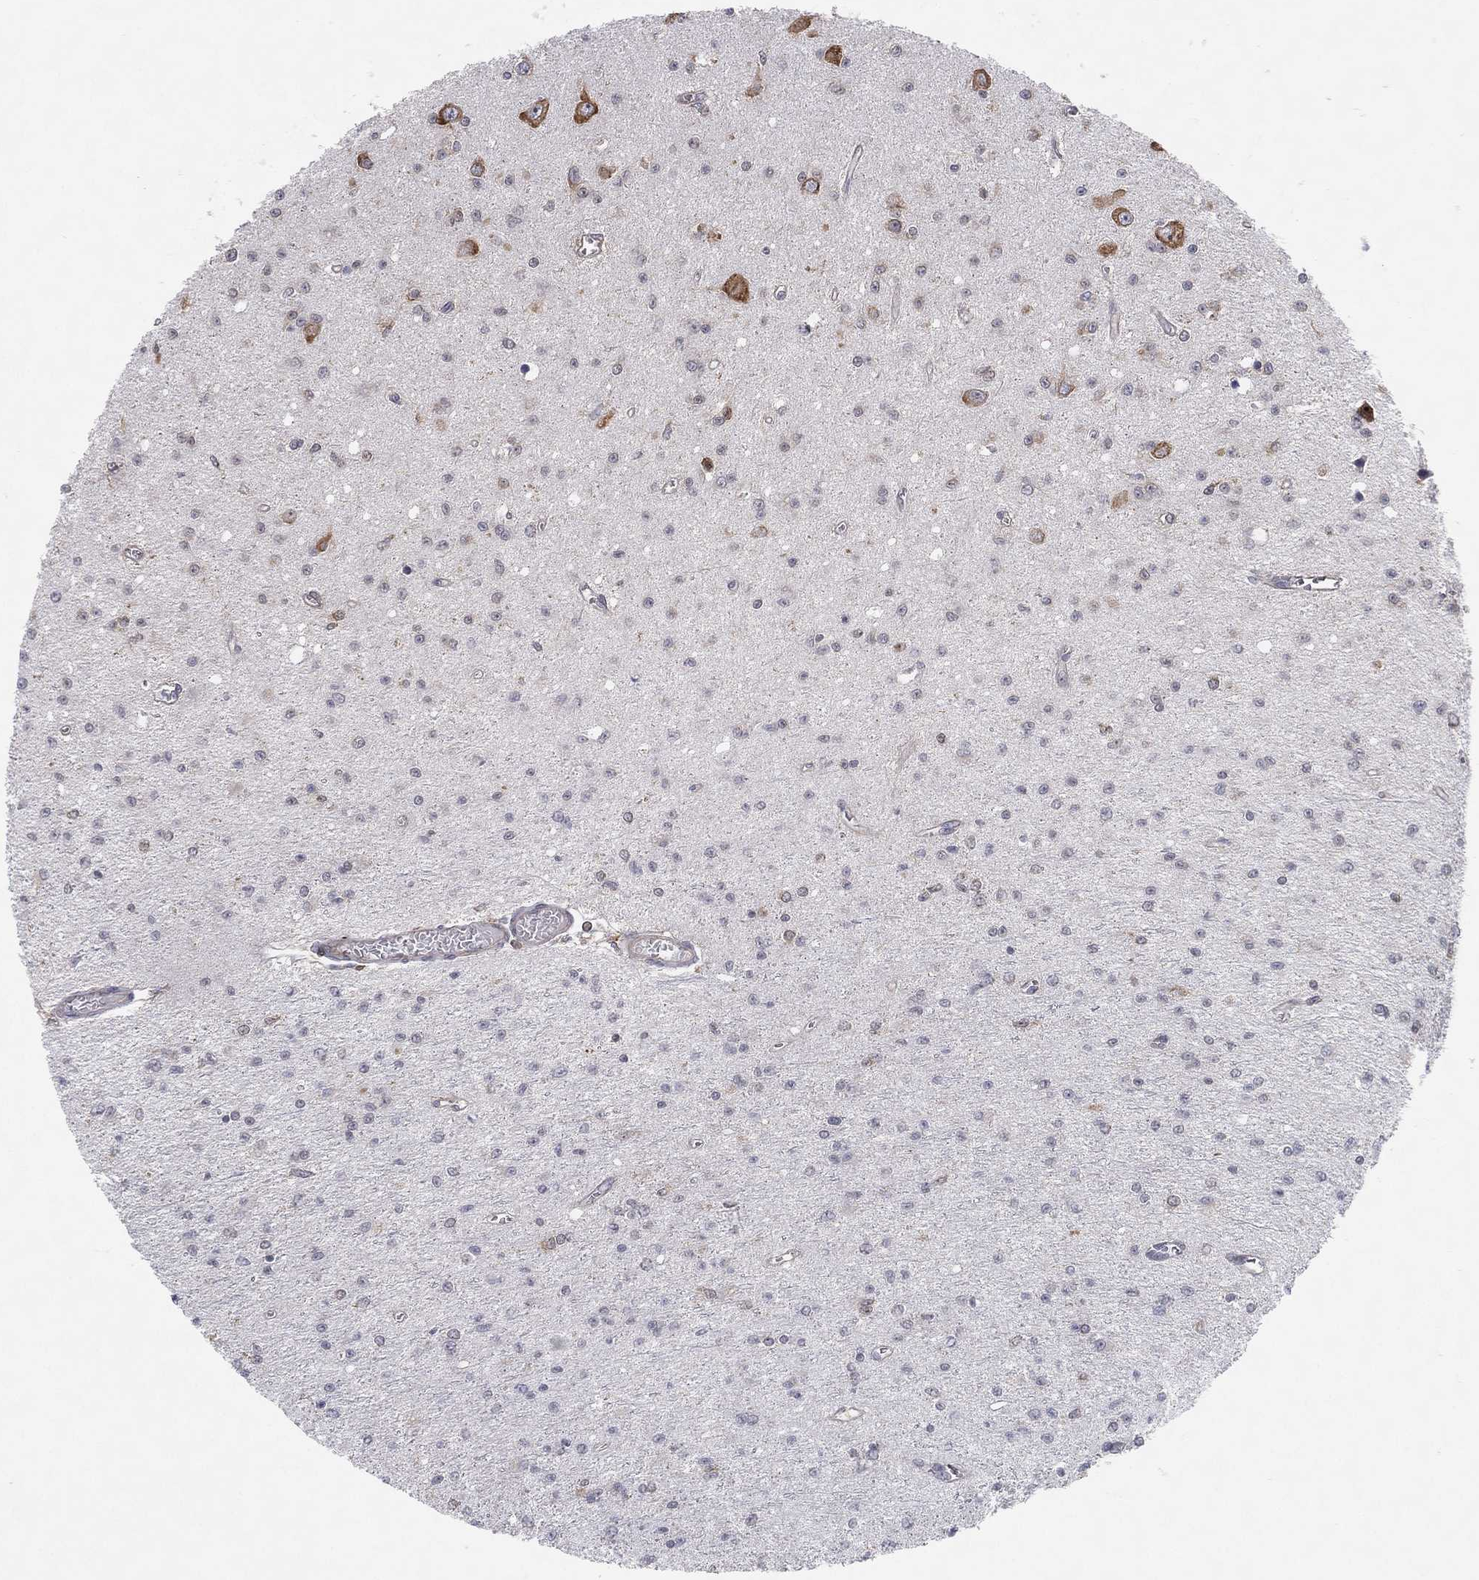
{"staining": {"intensity": "moderate", "quantity": "<25%", "location": "cytoplasmic/membranous,nuclear"}, "tissue": "glioma", "cell_type": "Tumor cells", "image_type": "cancer", "snomed": [{"axis": "morphology", "description": "Glioma, malignant, Low grade"}, {"axis": "topography", "description": "Brain"}], "caption": "Immunohistochemical staining of human glioma displays low levels of moderate cytoplasmic/membranous and nuclear protein expression in about <25% of tumor cells.", "gene": "TMTC4", "patient": {"sex": "female", "age": 45}}